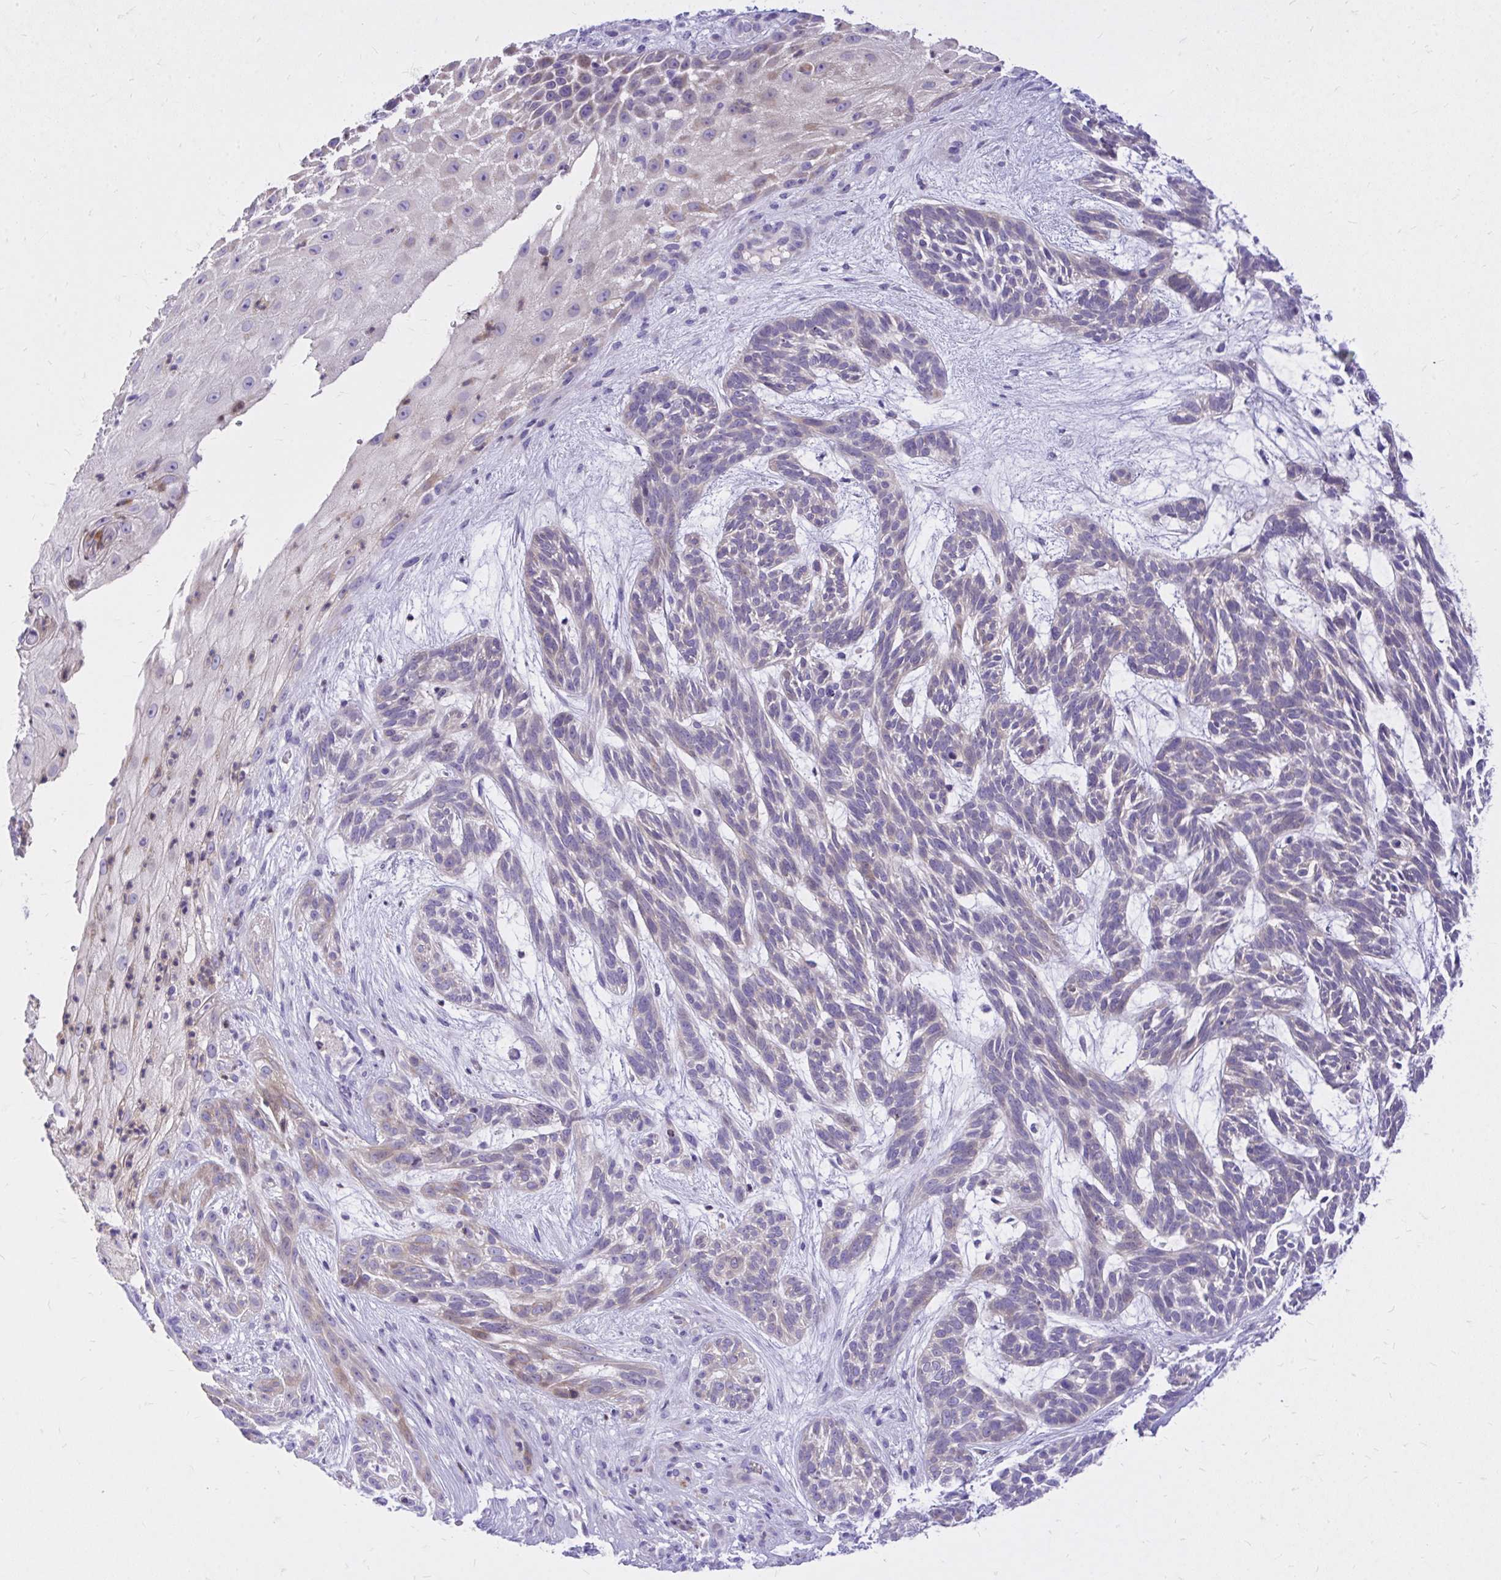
{"staining": {"intensity": "negative", "quantity": "none", "location": "none"}, "tissue": "skin cancer", "cell_type": "Tumor cells", "image_type": "cancer", "snomed": [{"axis": "morphology", "description": "Basal cell carcinoma"}, {"axis": "topography", "description": "Skin"}, {"axis": "topography", "description": "Skin, foot"}], "caption": "This is an IHC image of human basal cell carcinoma (skin). There is no staining in tumor cells.", "gene": "ADAMTSL1", "patient": {"sex": "female", "age": 77}}